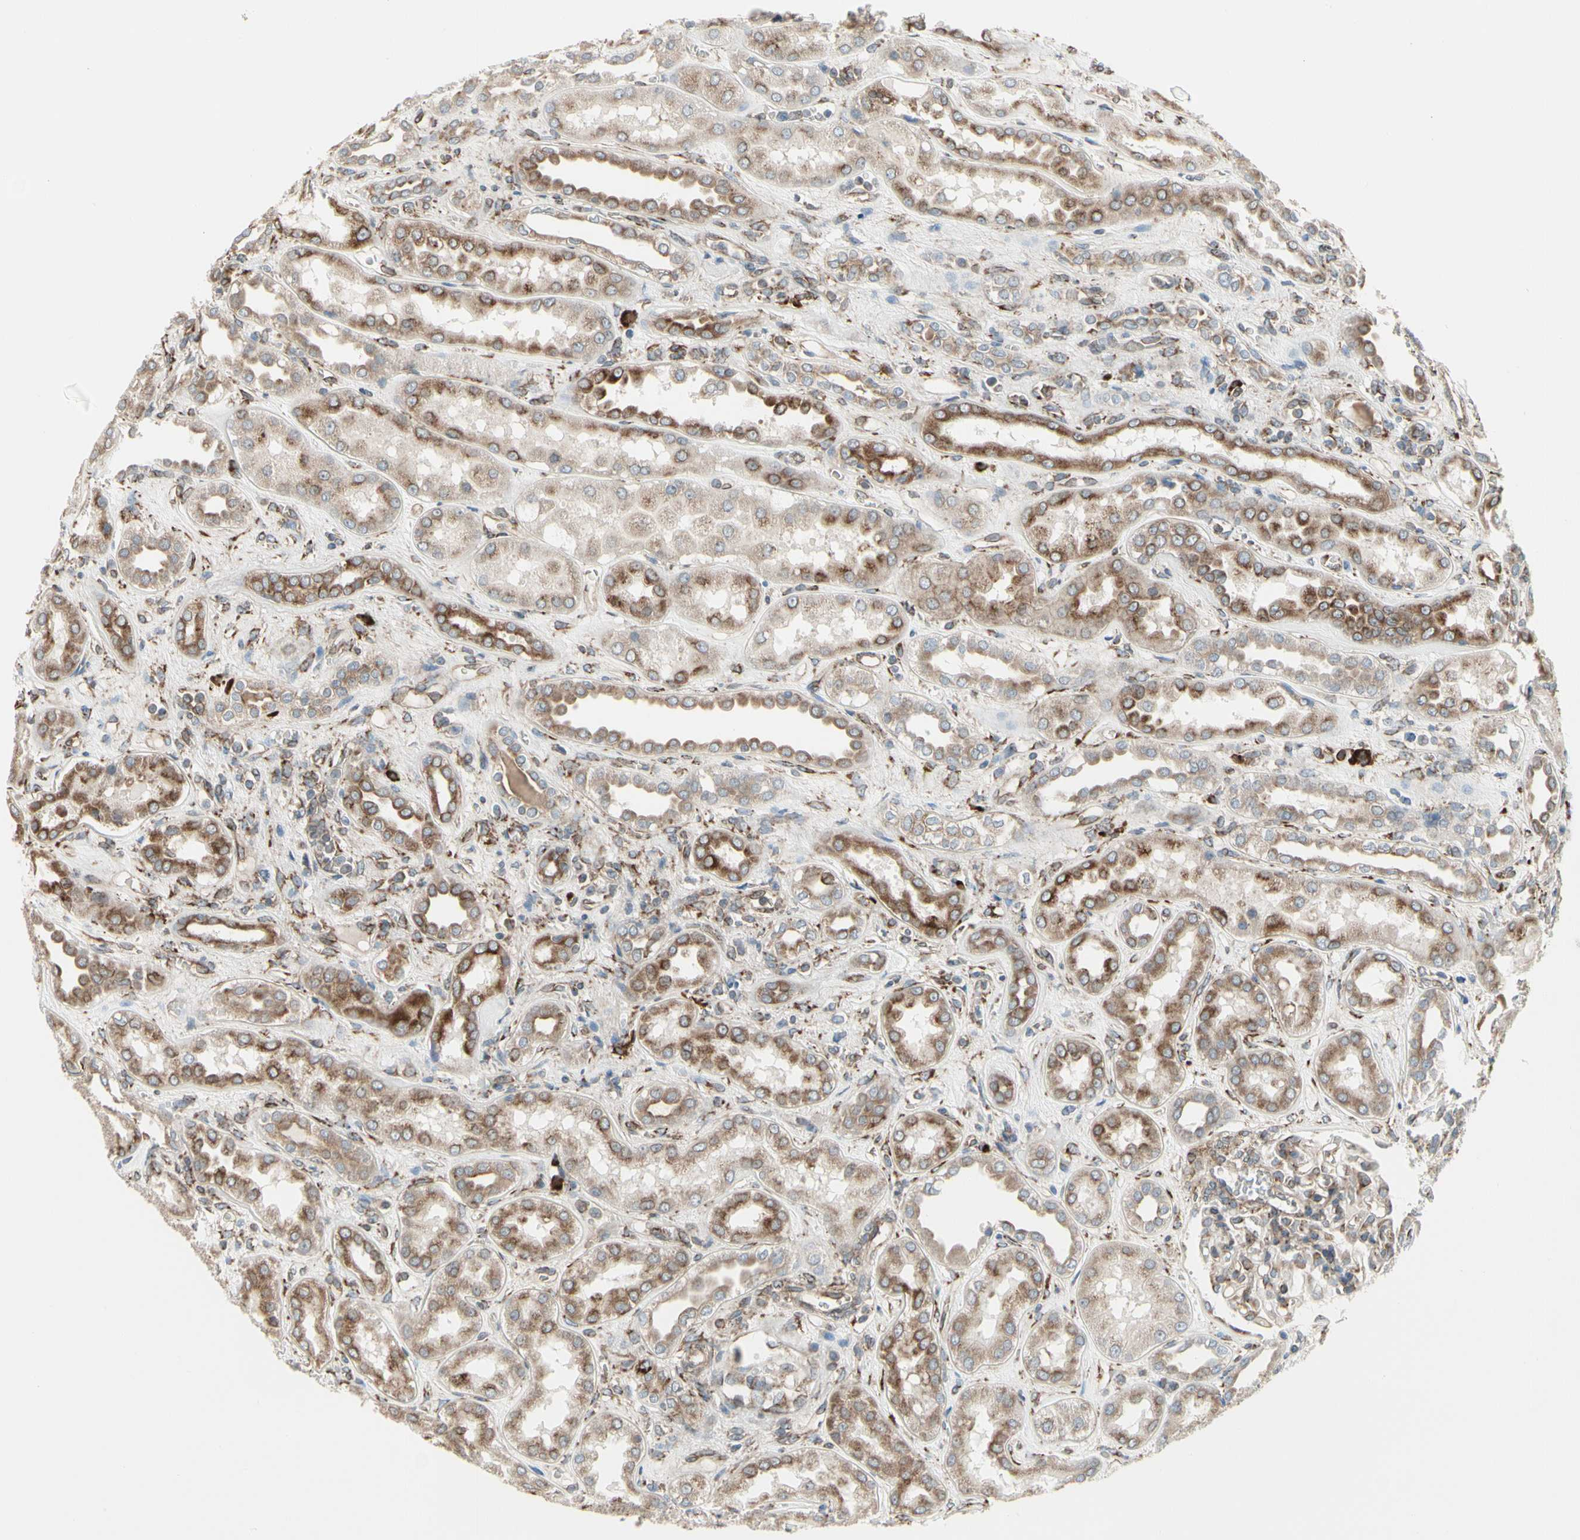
{"staining": {"intensity": "weak", "quantity": ">75%", "location": "cytoplasmic/membranous"}, "tissue": "kidney", "cell_type": "Cells in glomeruli", "image_type": "normal", "snomed": [{"axis": "morphology", "description": "Normal tissue, NOS"}, {"axis": "topography", "description": "Kidney"}], "caption": "DAB (3,3'-diaminobenzidine) immunohistochemical staining of benign human kidney displays weak cytoplasmic/membranous protein positivity in approximately >75% of cells in glomeruli. (IHC, brightfield microscopy, high magnification).", "gene": "FNDC3A", "patient": {"sex": "male", "age": 59}}